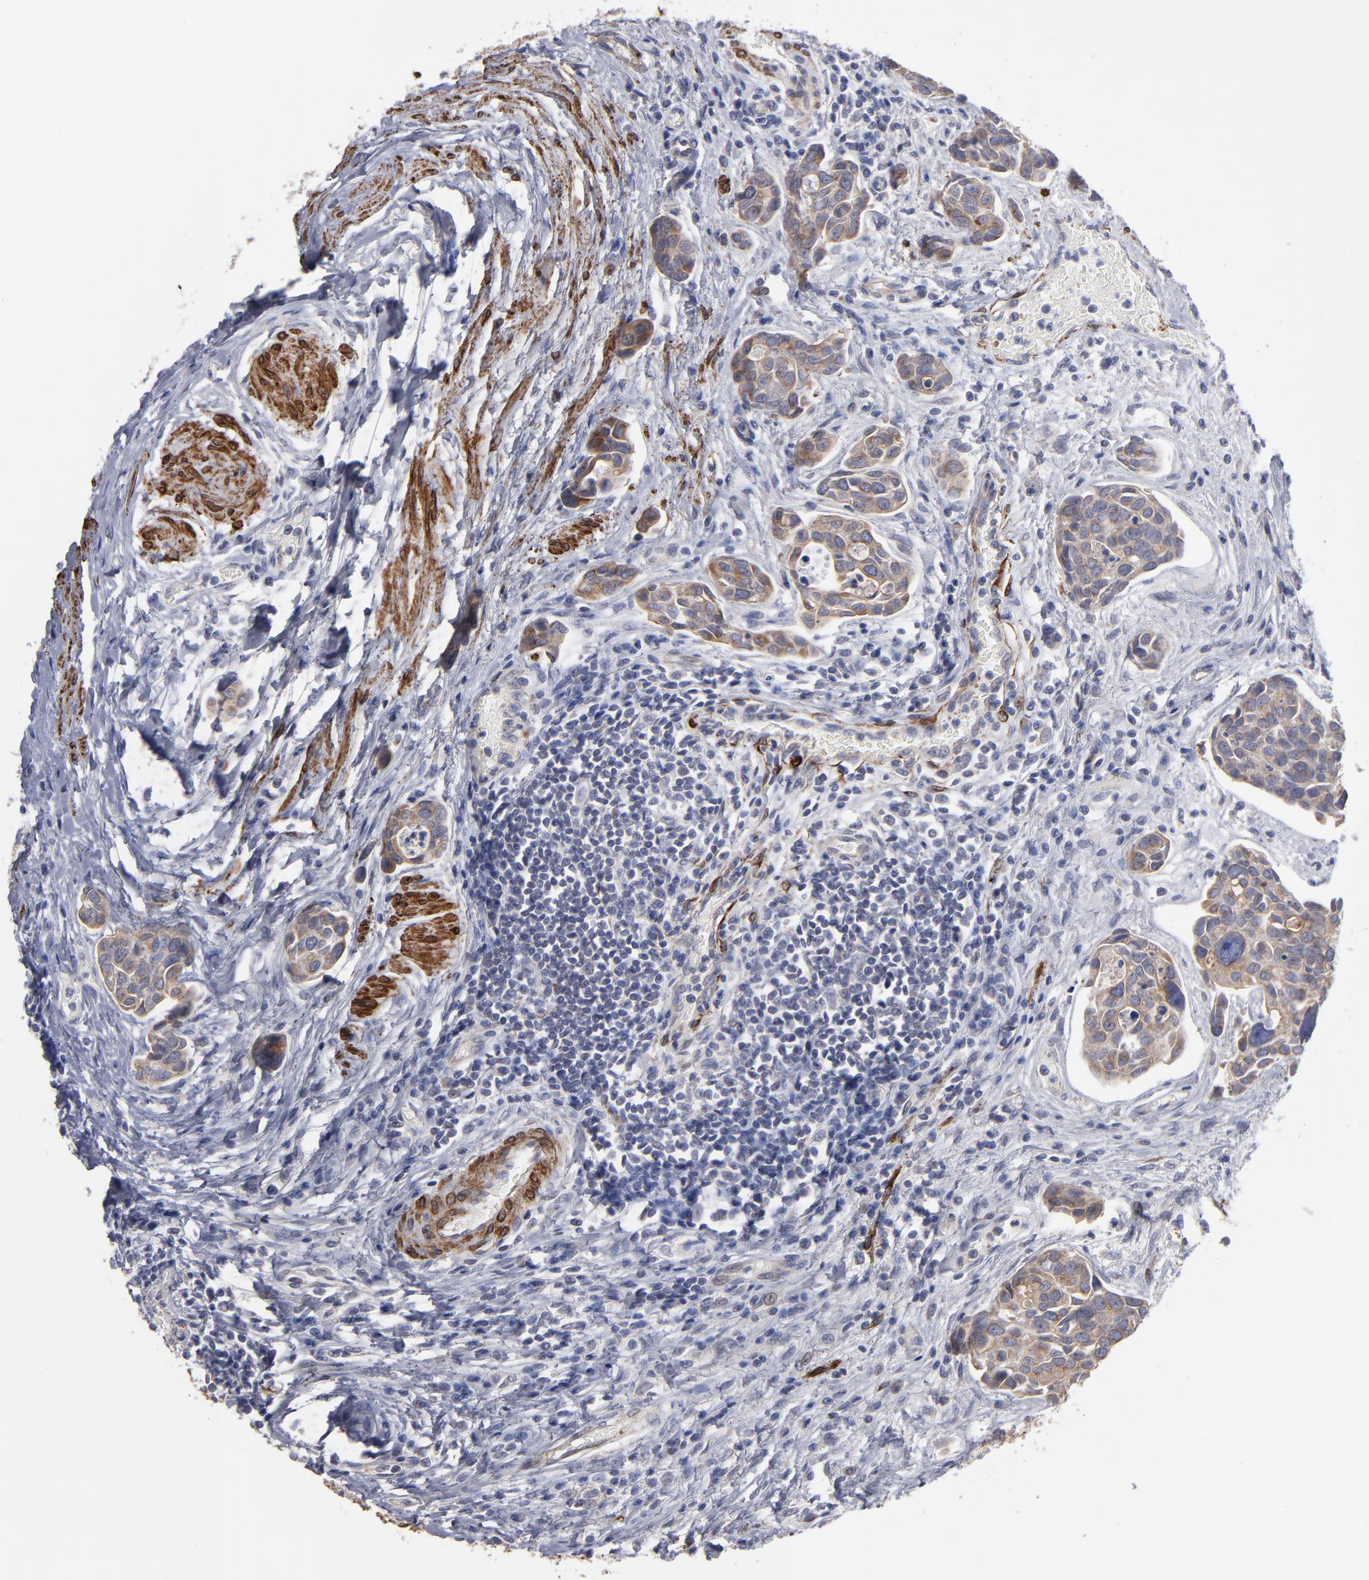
{"staining": {"intensity": "weak", "quantity": ">75%", "location": "cytoplasmic/membranous"}, "tissue": "urothelial cancer", "cell_type": "Tumor cells", "image_type": "cancer", "snomed": [{"axis": "morphology", "description": "Urothelial carcinoma, High grade"}, {"axis": "topography", "description": "Urinary bladder"}], "caption": "Approximately >75% of tumor cells in human urothelial cancer display weak cytoplasmic/membranous protein staining as visualized by brown immunohistochemical staining.", "gene": "SLMAP", "patient": {"sex": "male", "age": 78}}